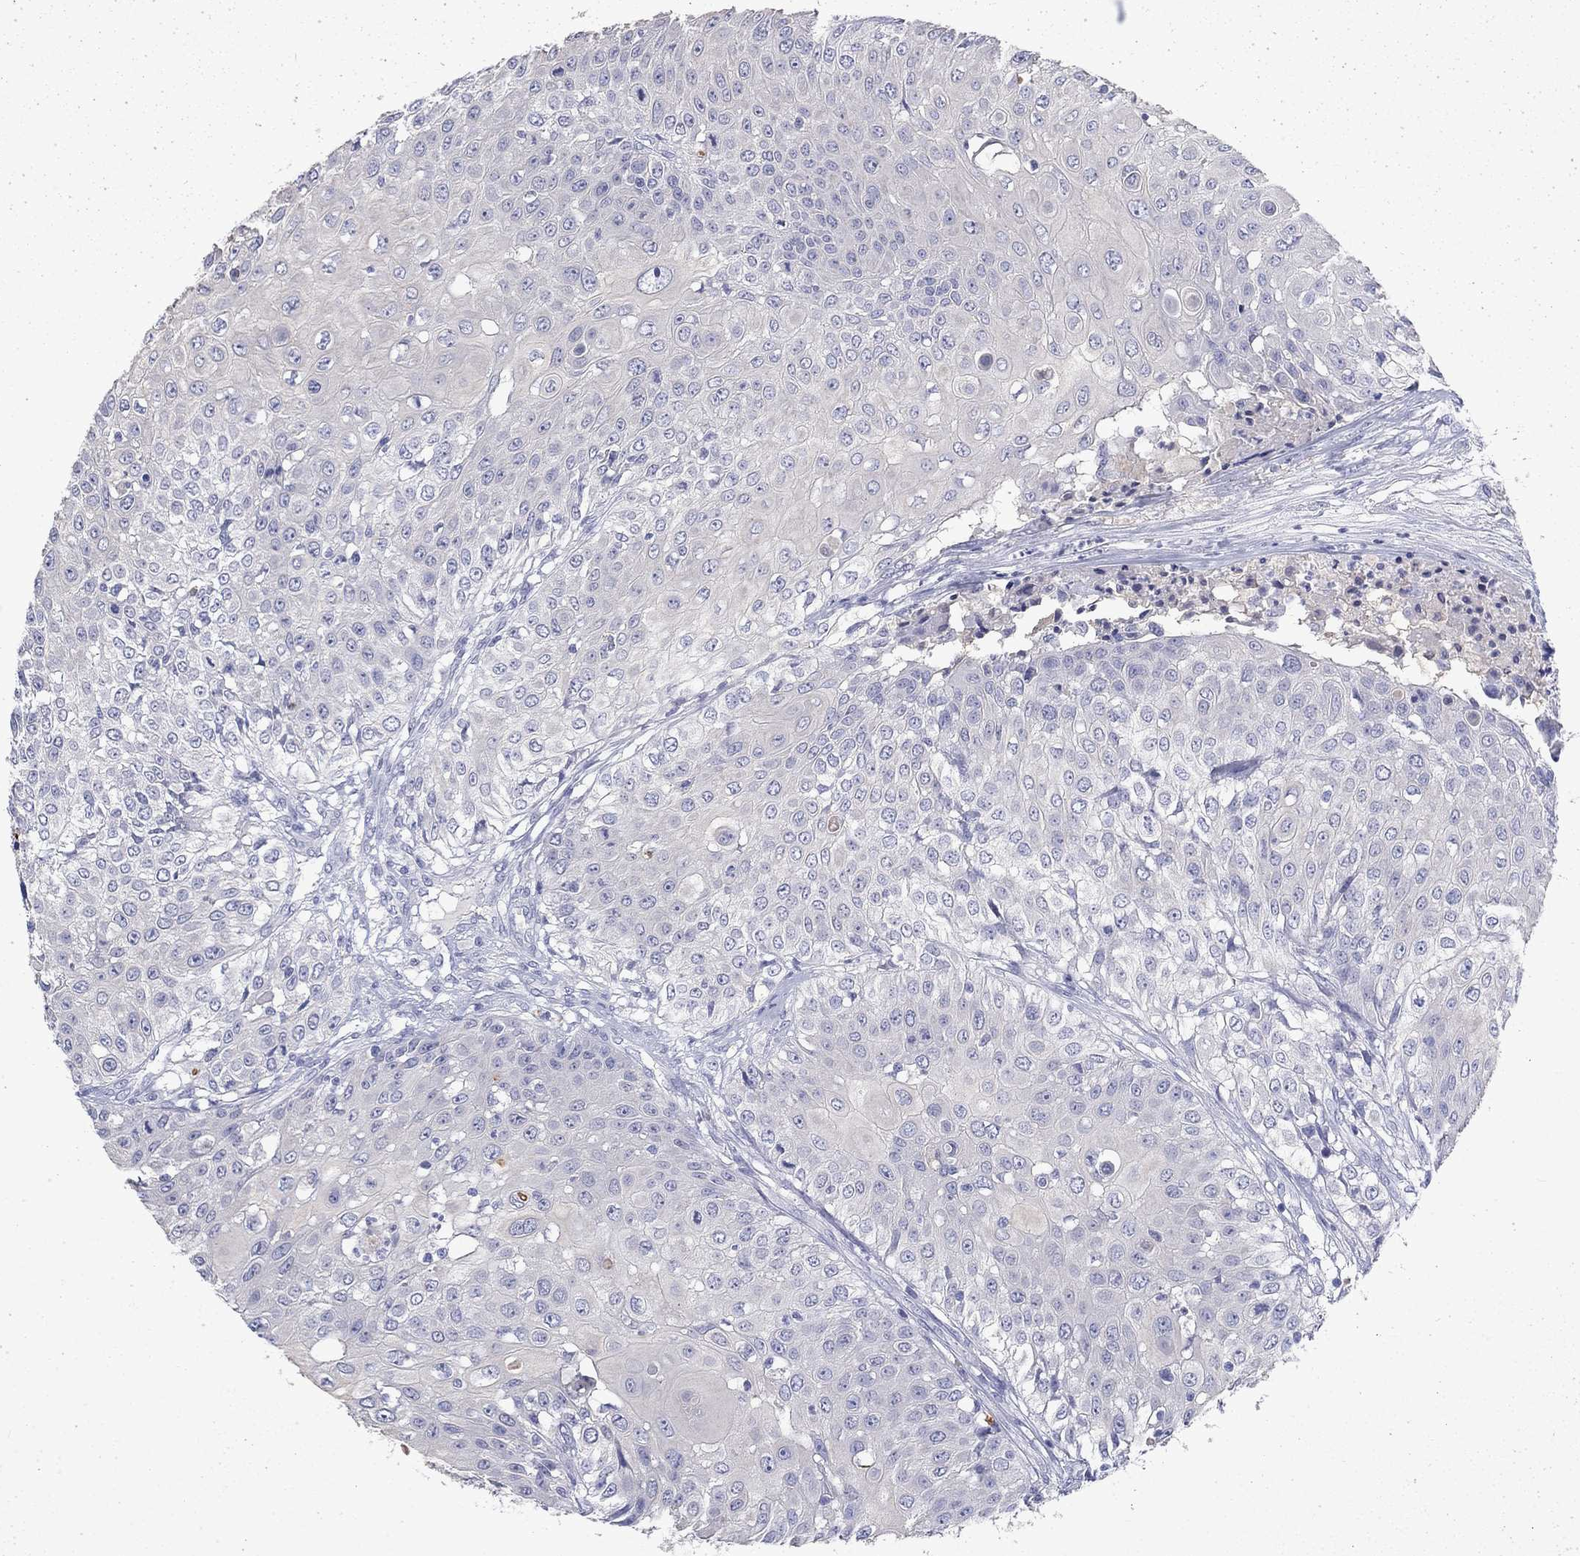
{"staining": {"intensity": "negative", "quantity": "none", "location": "none"}, "tissue": "urothelial cancer", "cell_type": "Tumor cells", "image_type": "cancer", "snomed": [{"axis": "morphology", "description": "Urothelial carcinoma, High grade"}, {"axis": "topography", "description": "Urinary bladder"}], "caption": "DAB immunohistochemical staining of human urothelial carcinoma (high-grade) displays no significant expression in tumor cells.", "gene": "ENPP6", "patient": {"sex": "female", "age": 79}}